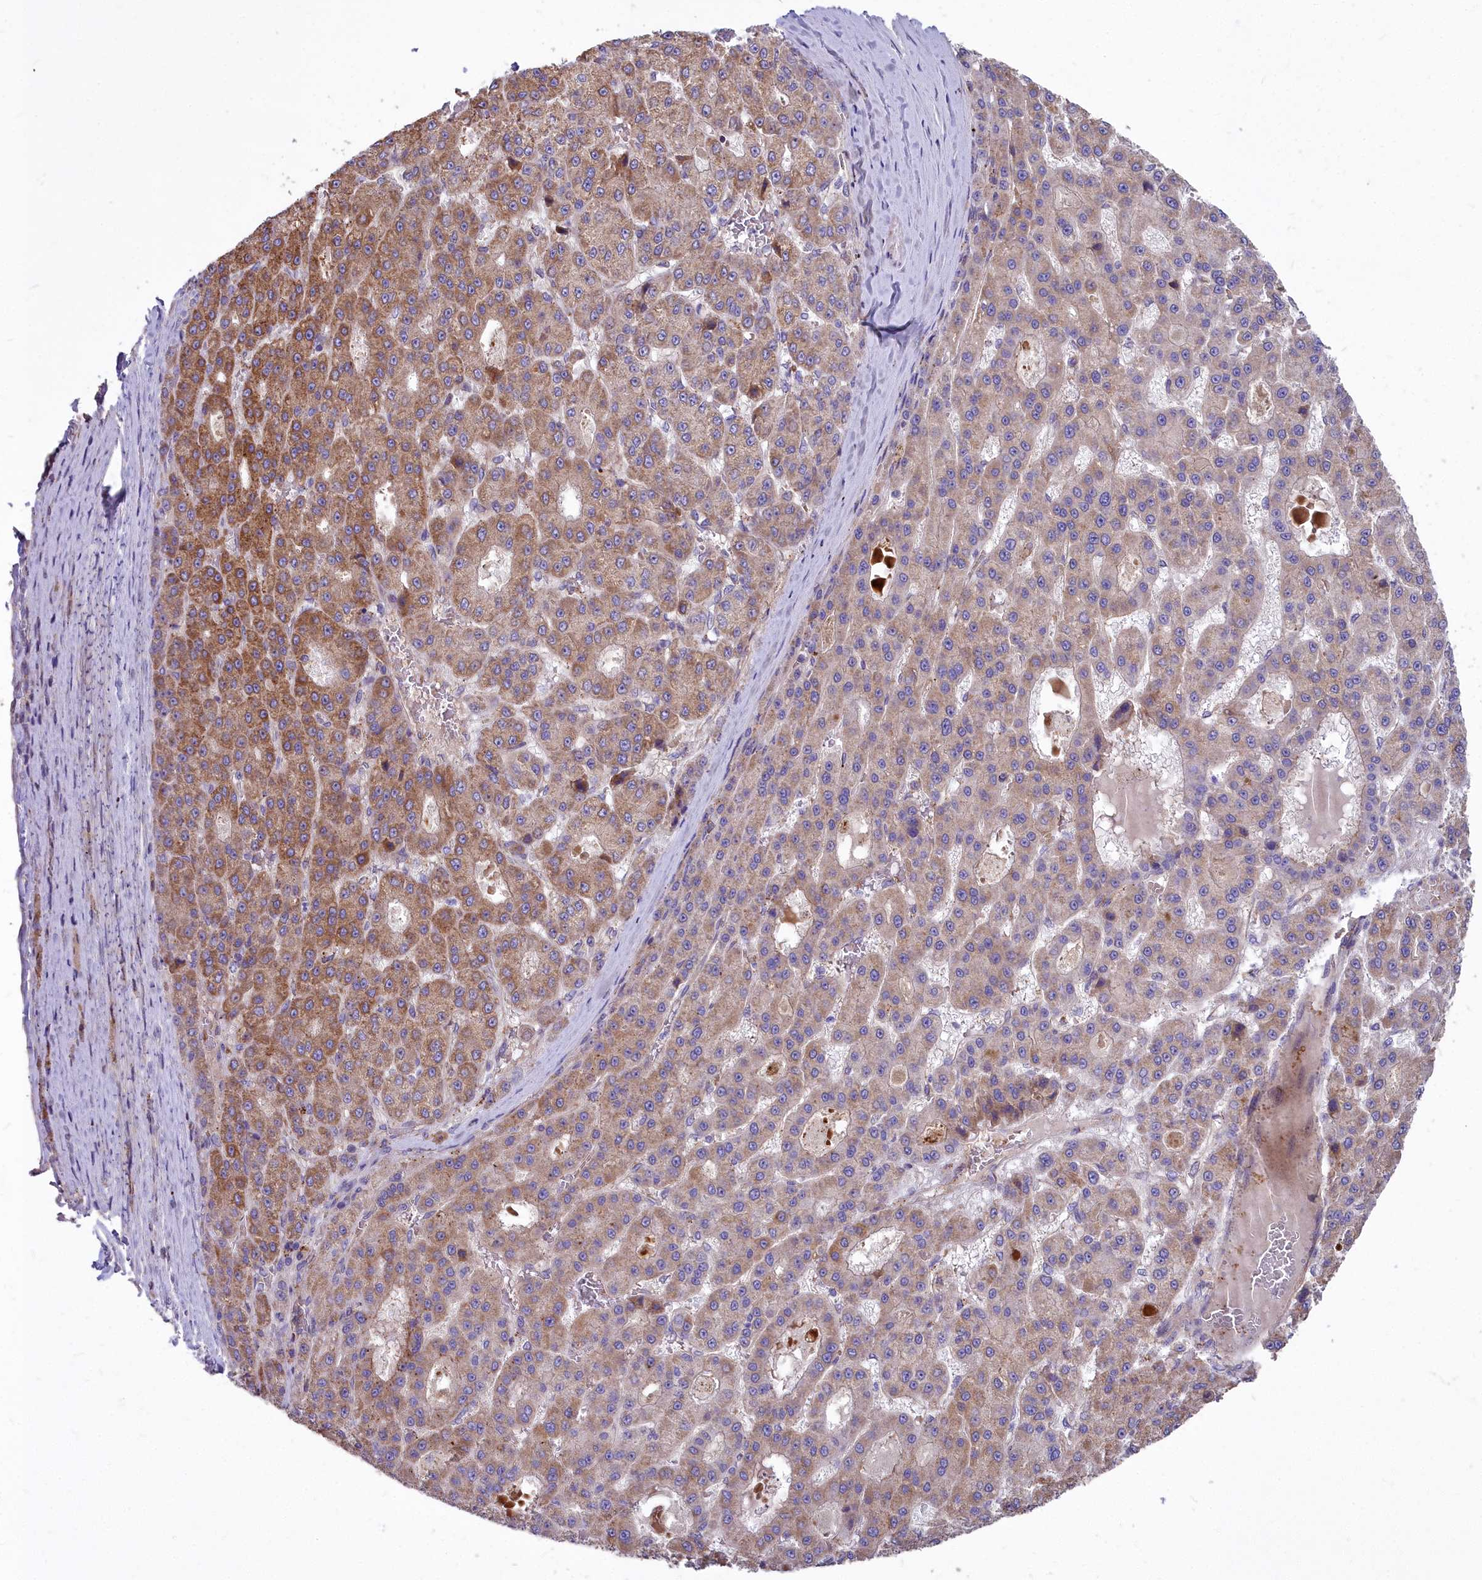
{"staining": {"intensity": "moderate", "quantity": "25%-75%", "location": "cytoplasmic/membranous"}, "tissue": "liver cancer", "cell_type": "Tumor cells", "image_type": "cancer", "snomed": [{"axis": "morphology", "description": "Carcinoma, Hepatocellular, NOS"}, {"axis": "topography", "description": "Liver"}], "caption": "This micrograph demonstrates IHC staining of liver cancer (hepatocellular carcinoma), with medium moderate cytoplasmic/membranous staining in about 25%-75% of tumor cells.", "gene": "FRMPD1", "patient": {"sex": "male", "age": 70}}